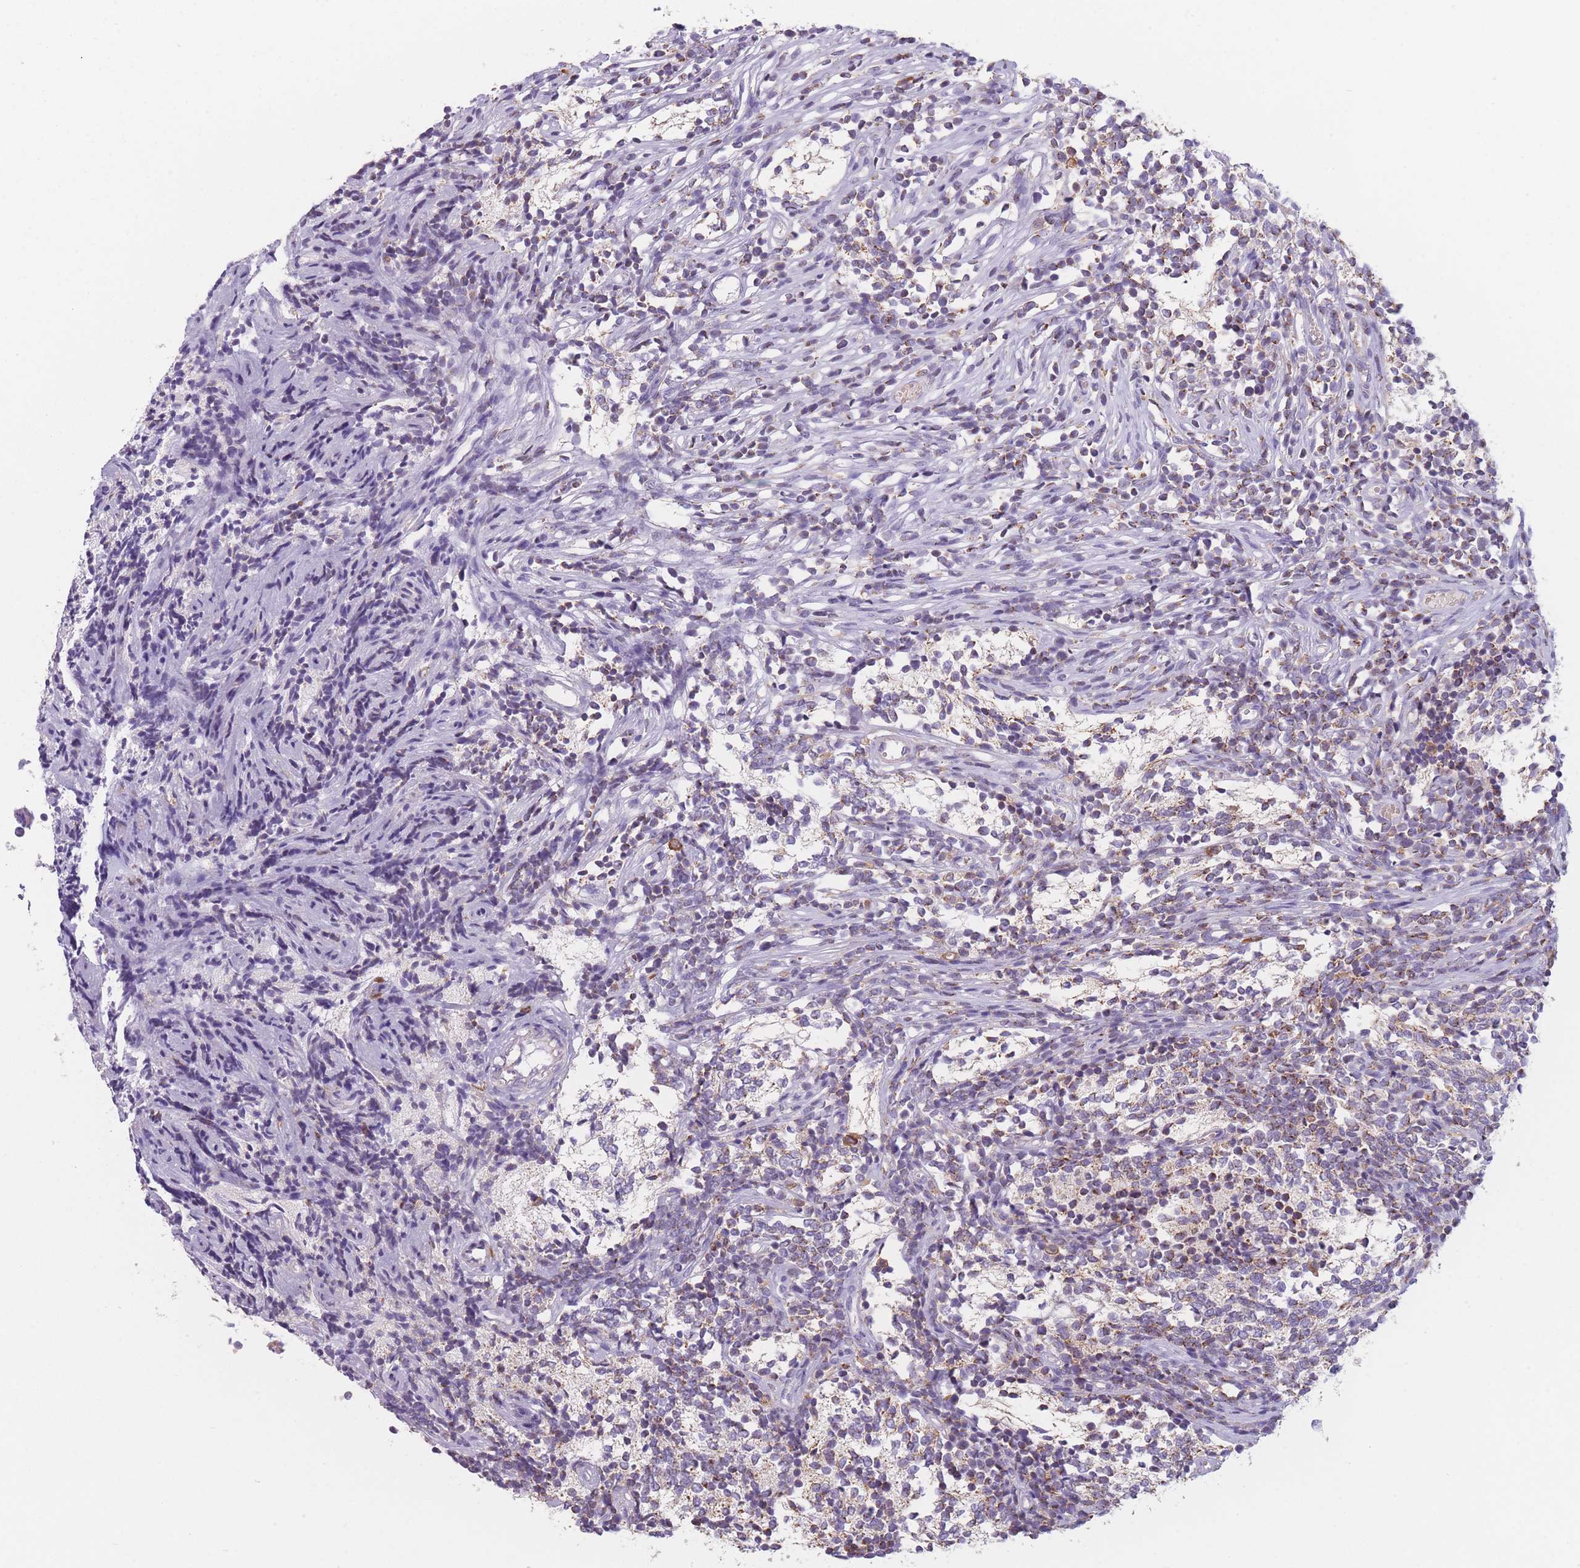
{"staining": {"intensity": "weak", "quantity": "<25%", "location": "cytoplasmic/membranous"}, "tissue": "glioma", "cell_type": "Tumor cells", "image_type": "cancer", "snomed": [{"axis": "morphology", "description": "Glioma, malignant, Low grade"}, {"axis": "topography", "description": "Brain"}], "caption": "Micrograph shows no protein positivity in tumor cells of glioma tissue.", "gene": "PRAM1", "patient": {"sex": "female", "age": 1}}